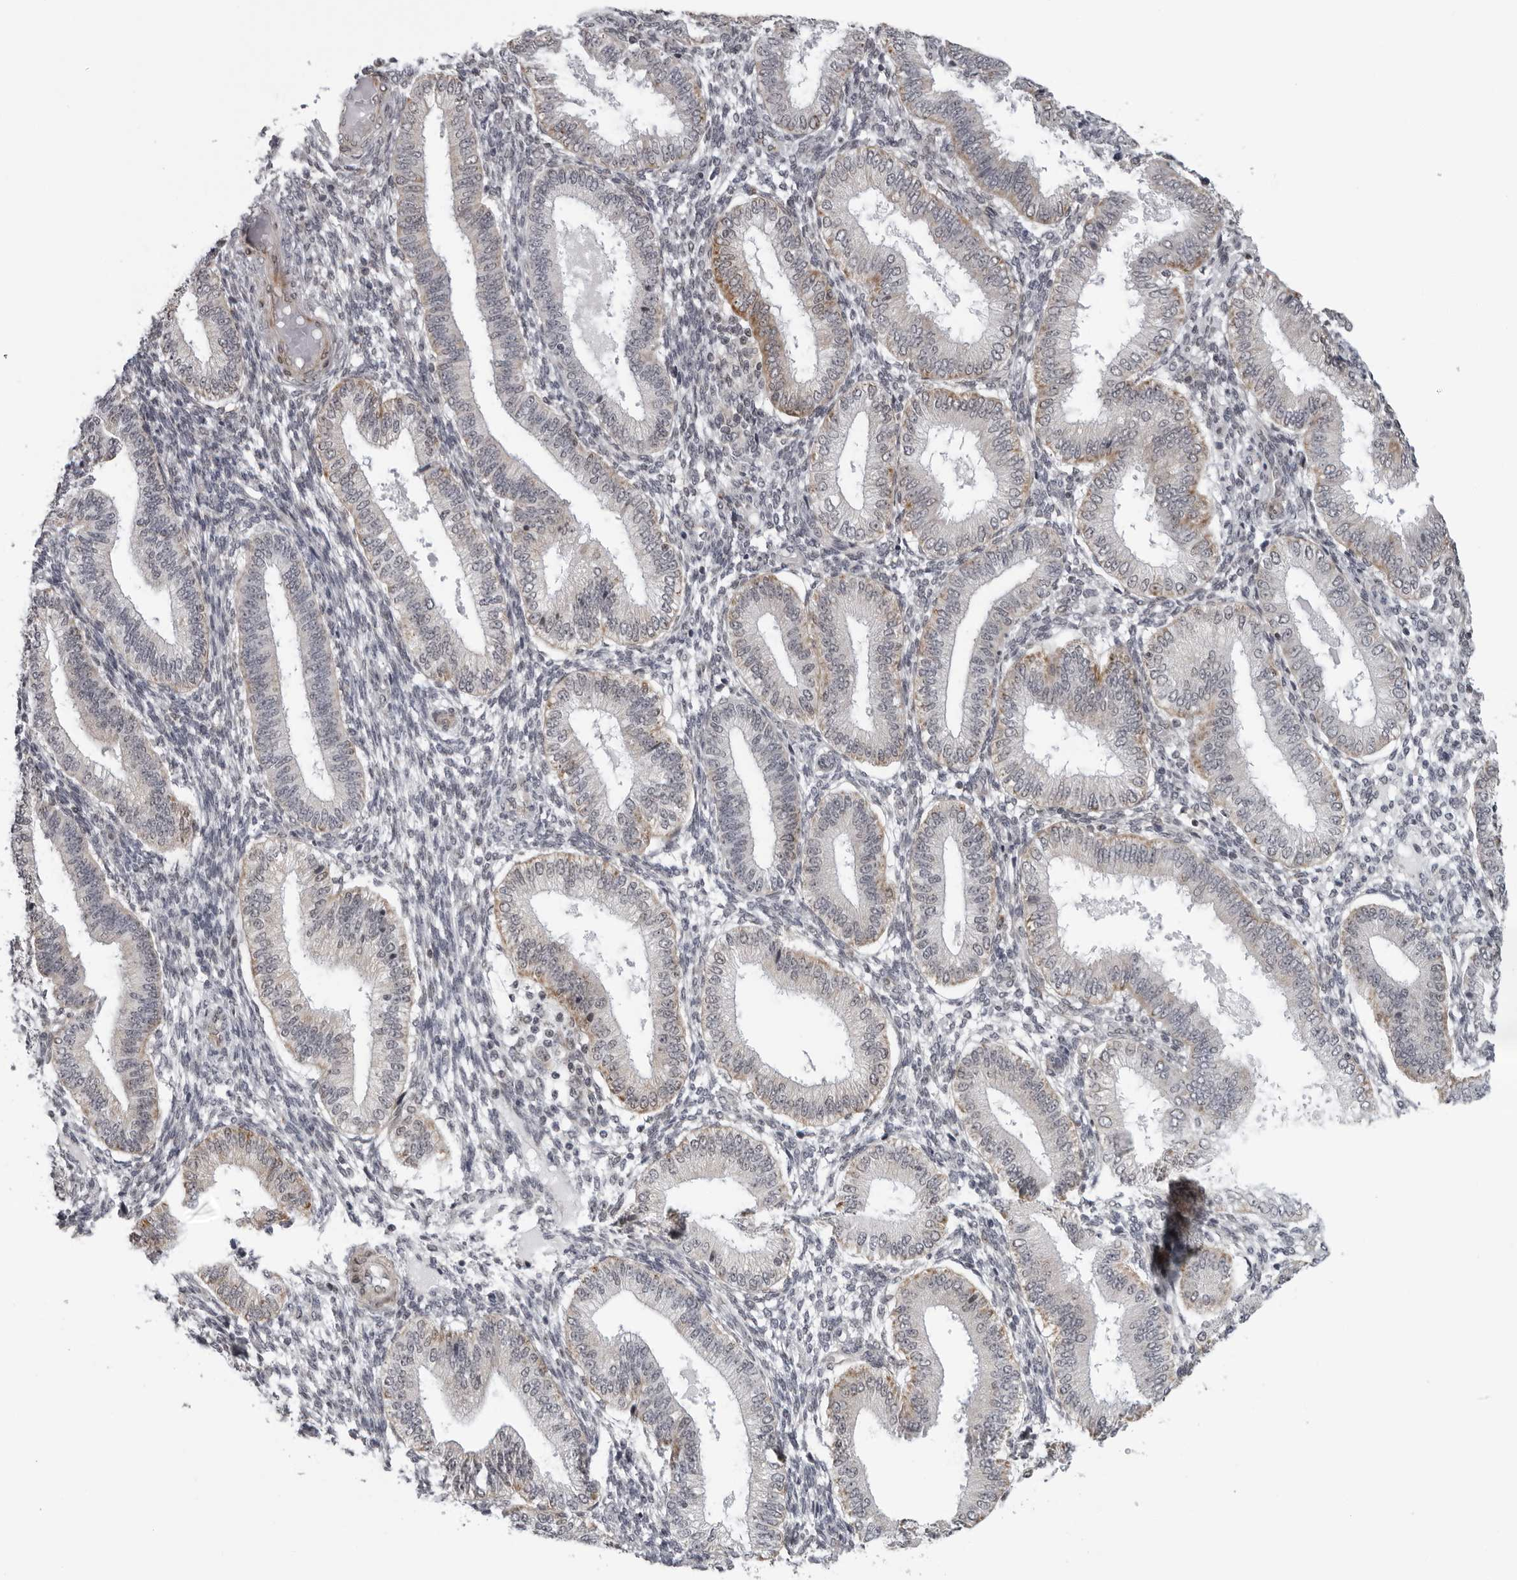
{"staining": {"intensity": "negative", "quantity": "none", "location": "none"}, "tissue": "endometrium", "cell_type": "Cells in endometrial stroma", "image_type": "normal", "snomed": [{"axis": "morphology", "description": "Normal tissue, NOS"}, {"axis": "topography", "description": "Endometrium"}], "caption": "An image of endometrium stained for a protein exhibits no brown staining in cells in endometrial stroma.", "gene": "RTCA", "patient": {"sex": "female", "age": 39}}